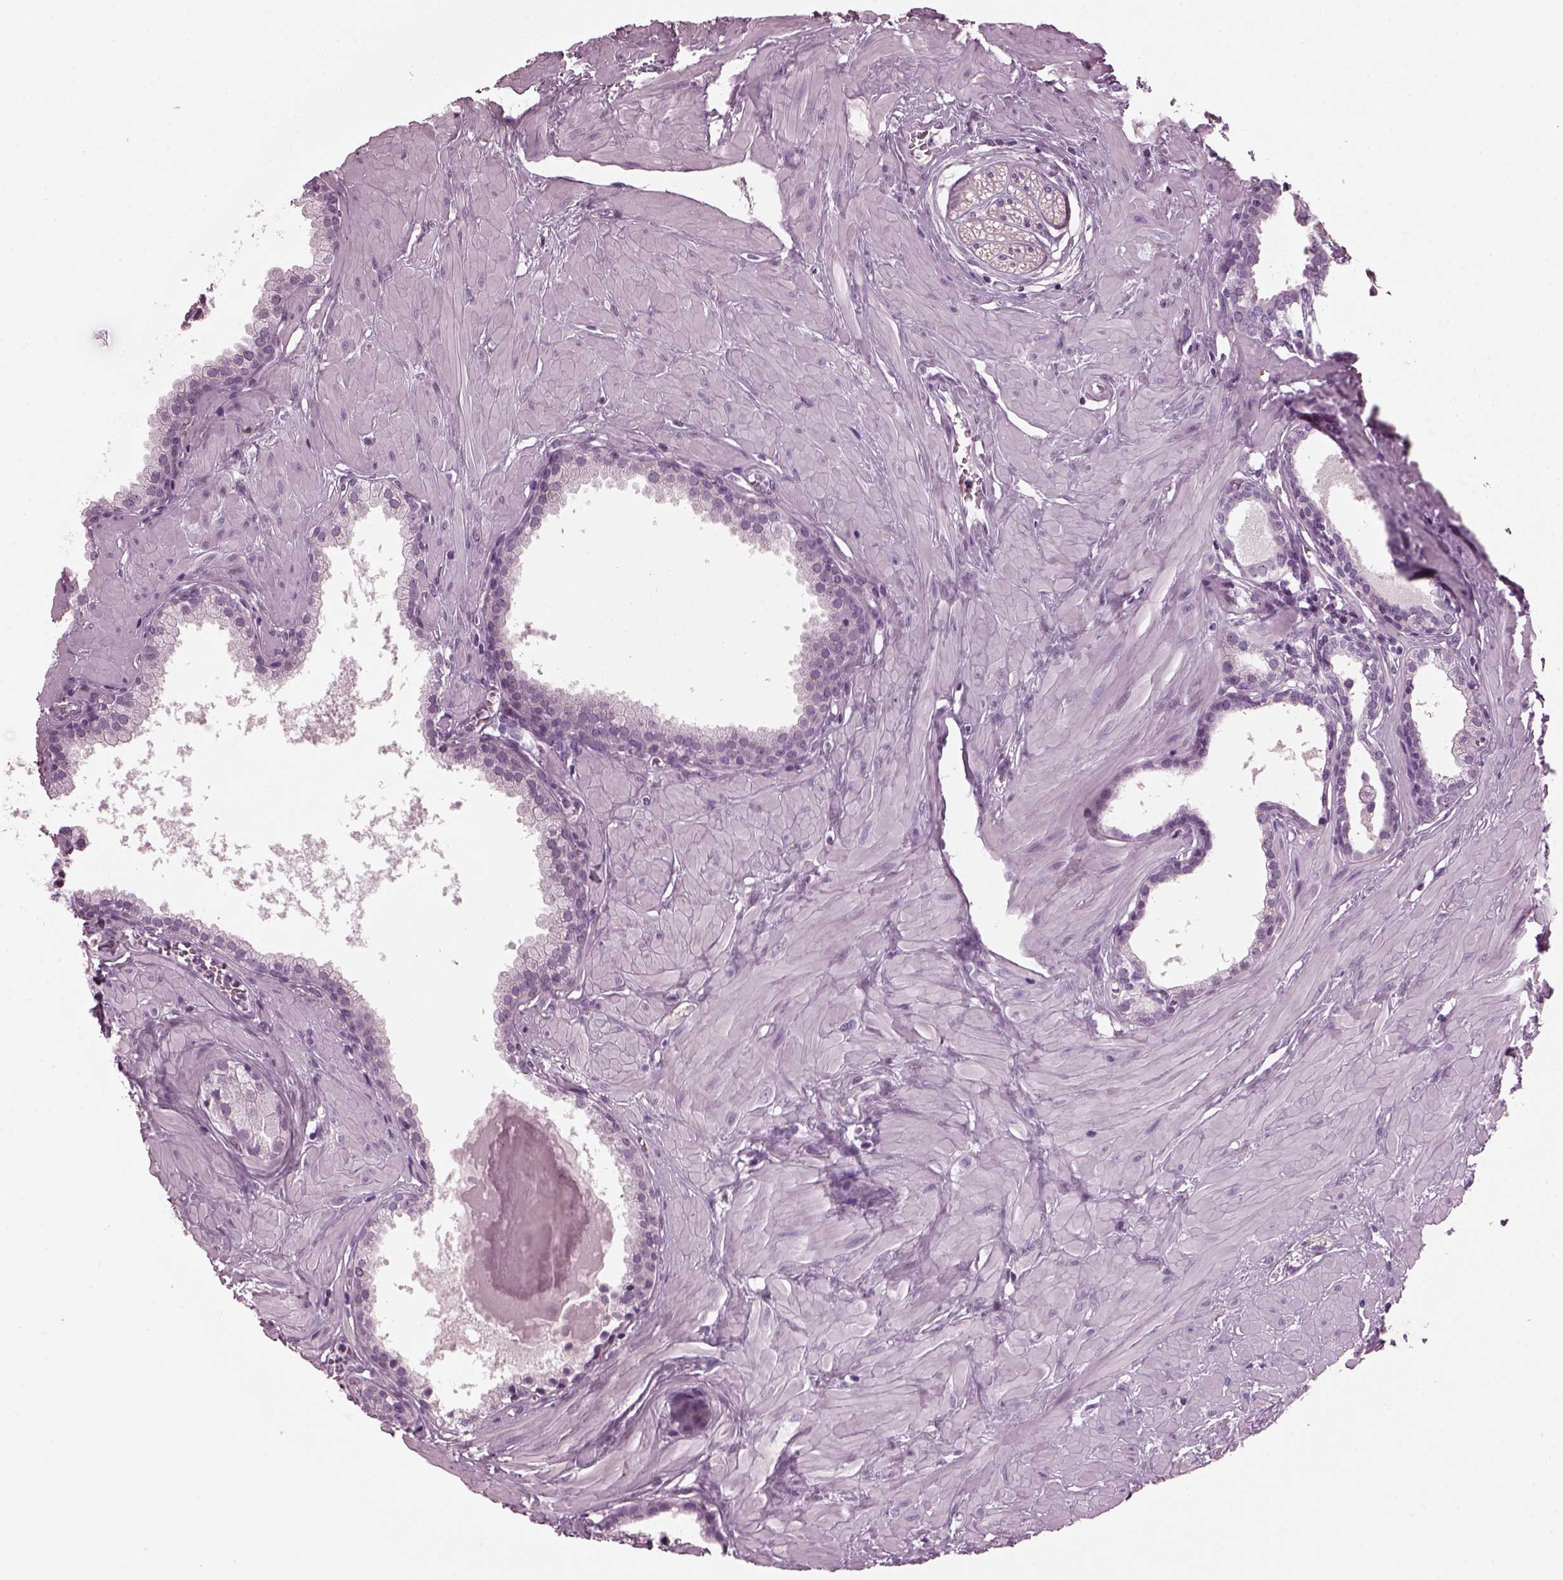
{"staining": {"intensity": "negative", "quantity": "none", "location": "none"}, "tissue": "prostate", "cell_type": "Glandular cells", "image_type": "normal", "snomed": [{"axis": "morphology", "description": "Normal tissue, NOS"}, {"axis": "topography", "description": "Prostate"}], "caption": "Immunohistochemical staining of normal prostate reveals no significant staining in glandular cells. (DAB IHC with hematoxylin counter stain).", "gene": "DPYSL5", "patient": {"sex": "male", "age": 48}}